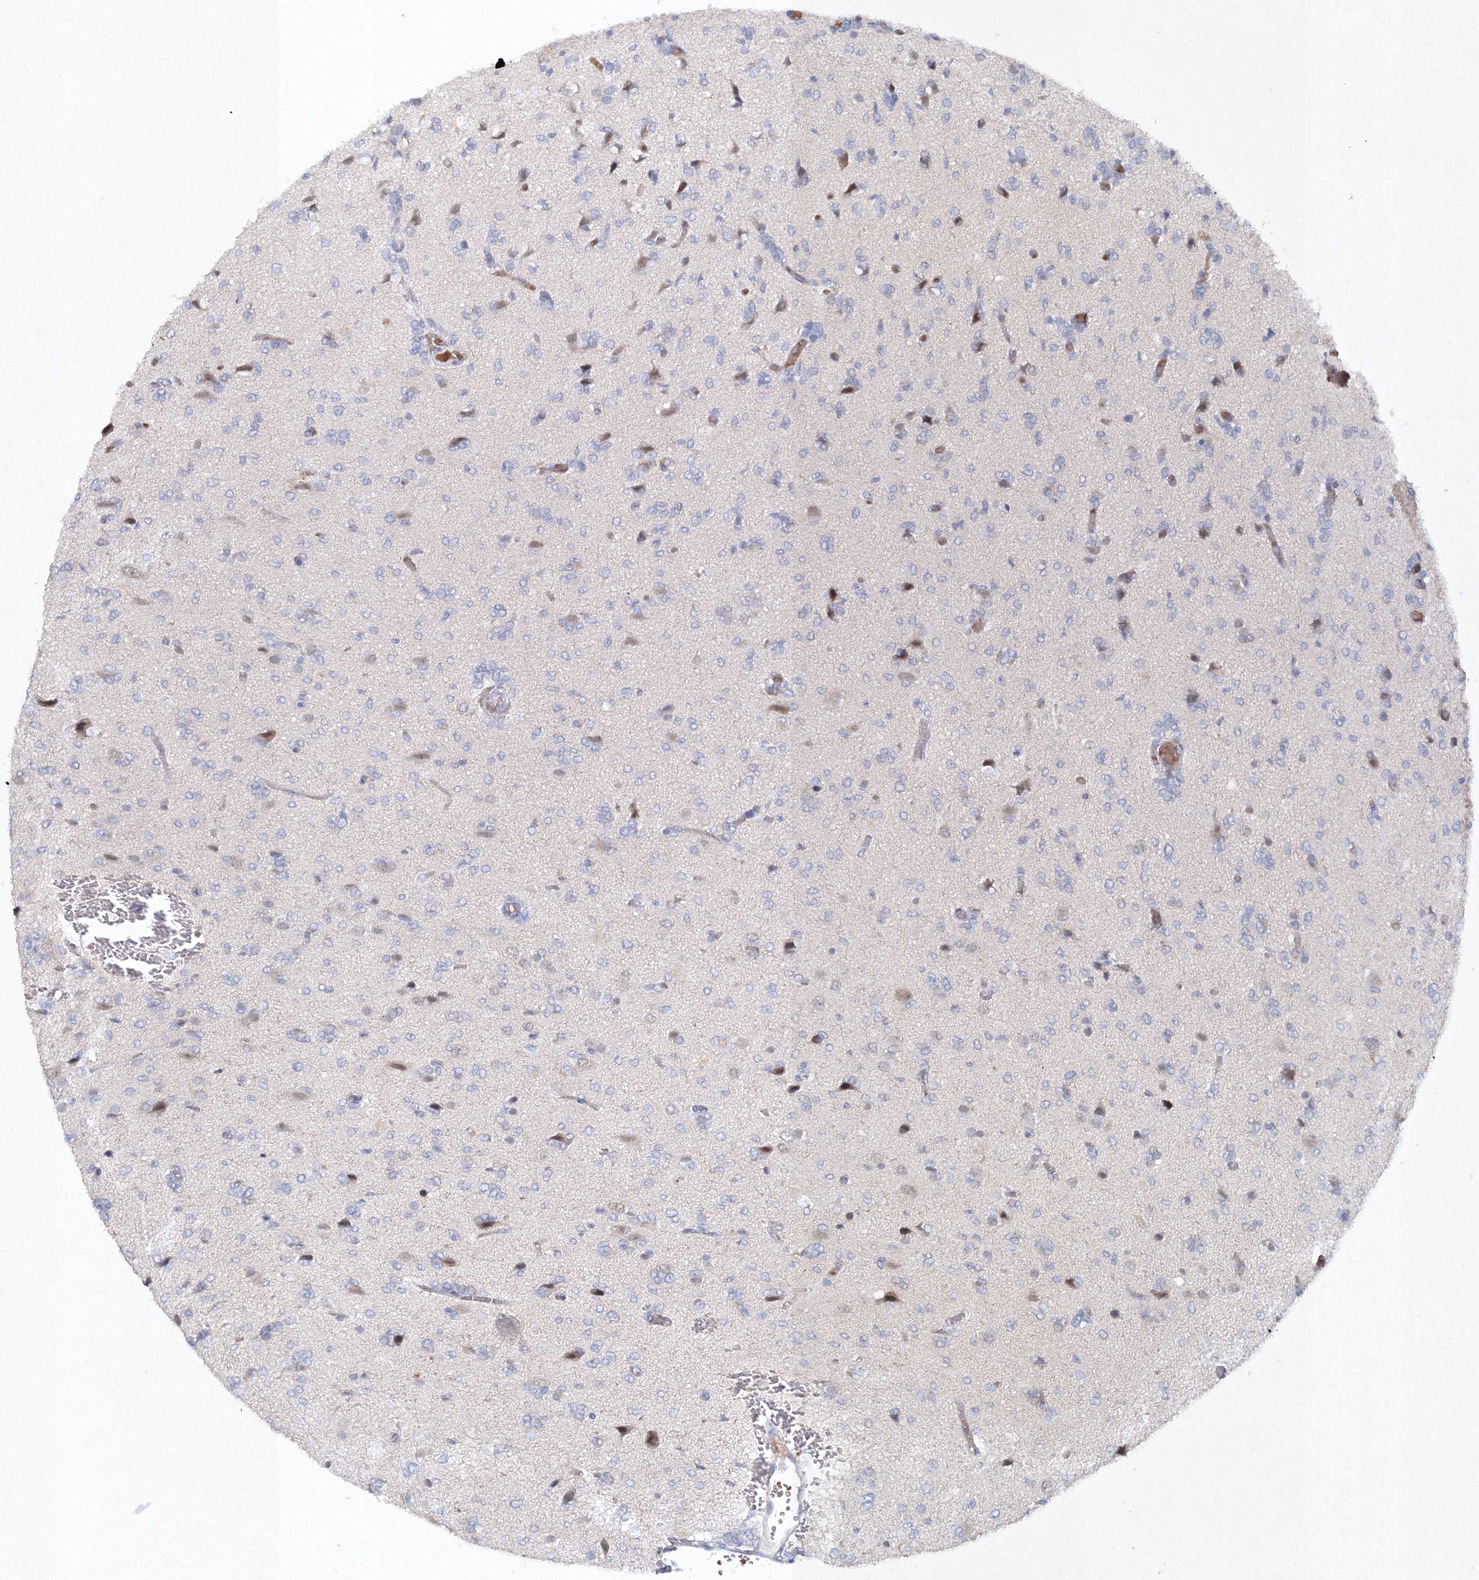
{"staining": {"intensity": "negative", "quantity": "none", "location": "none"}, "tissue": "glioma", "cell_type": "Tumor cells", "image_type": "cancer", "snomed": [{"axis": "morphology", "description": "Glioma, malignant, High grade"}, {"axis": "topography", "description": "Brain"}], "caption": "Immunohistochemical staining of glioma demonstrates no significant positivity in tumor cells.", "gene": "SH3BP5", "patient": {"sex": "female", "age": 59}}